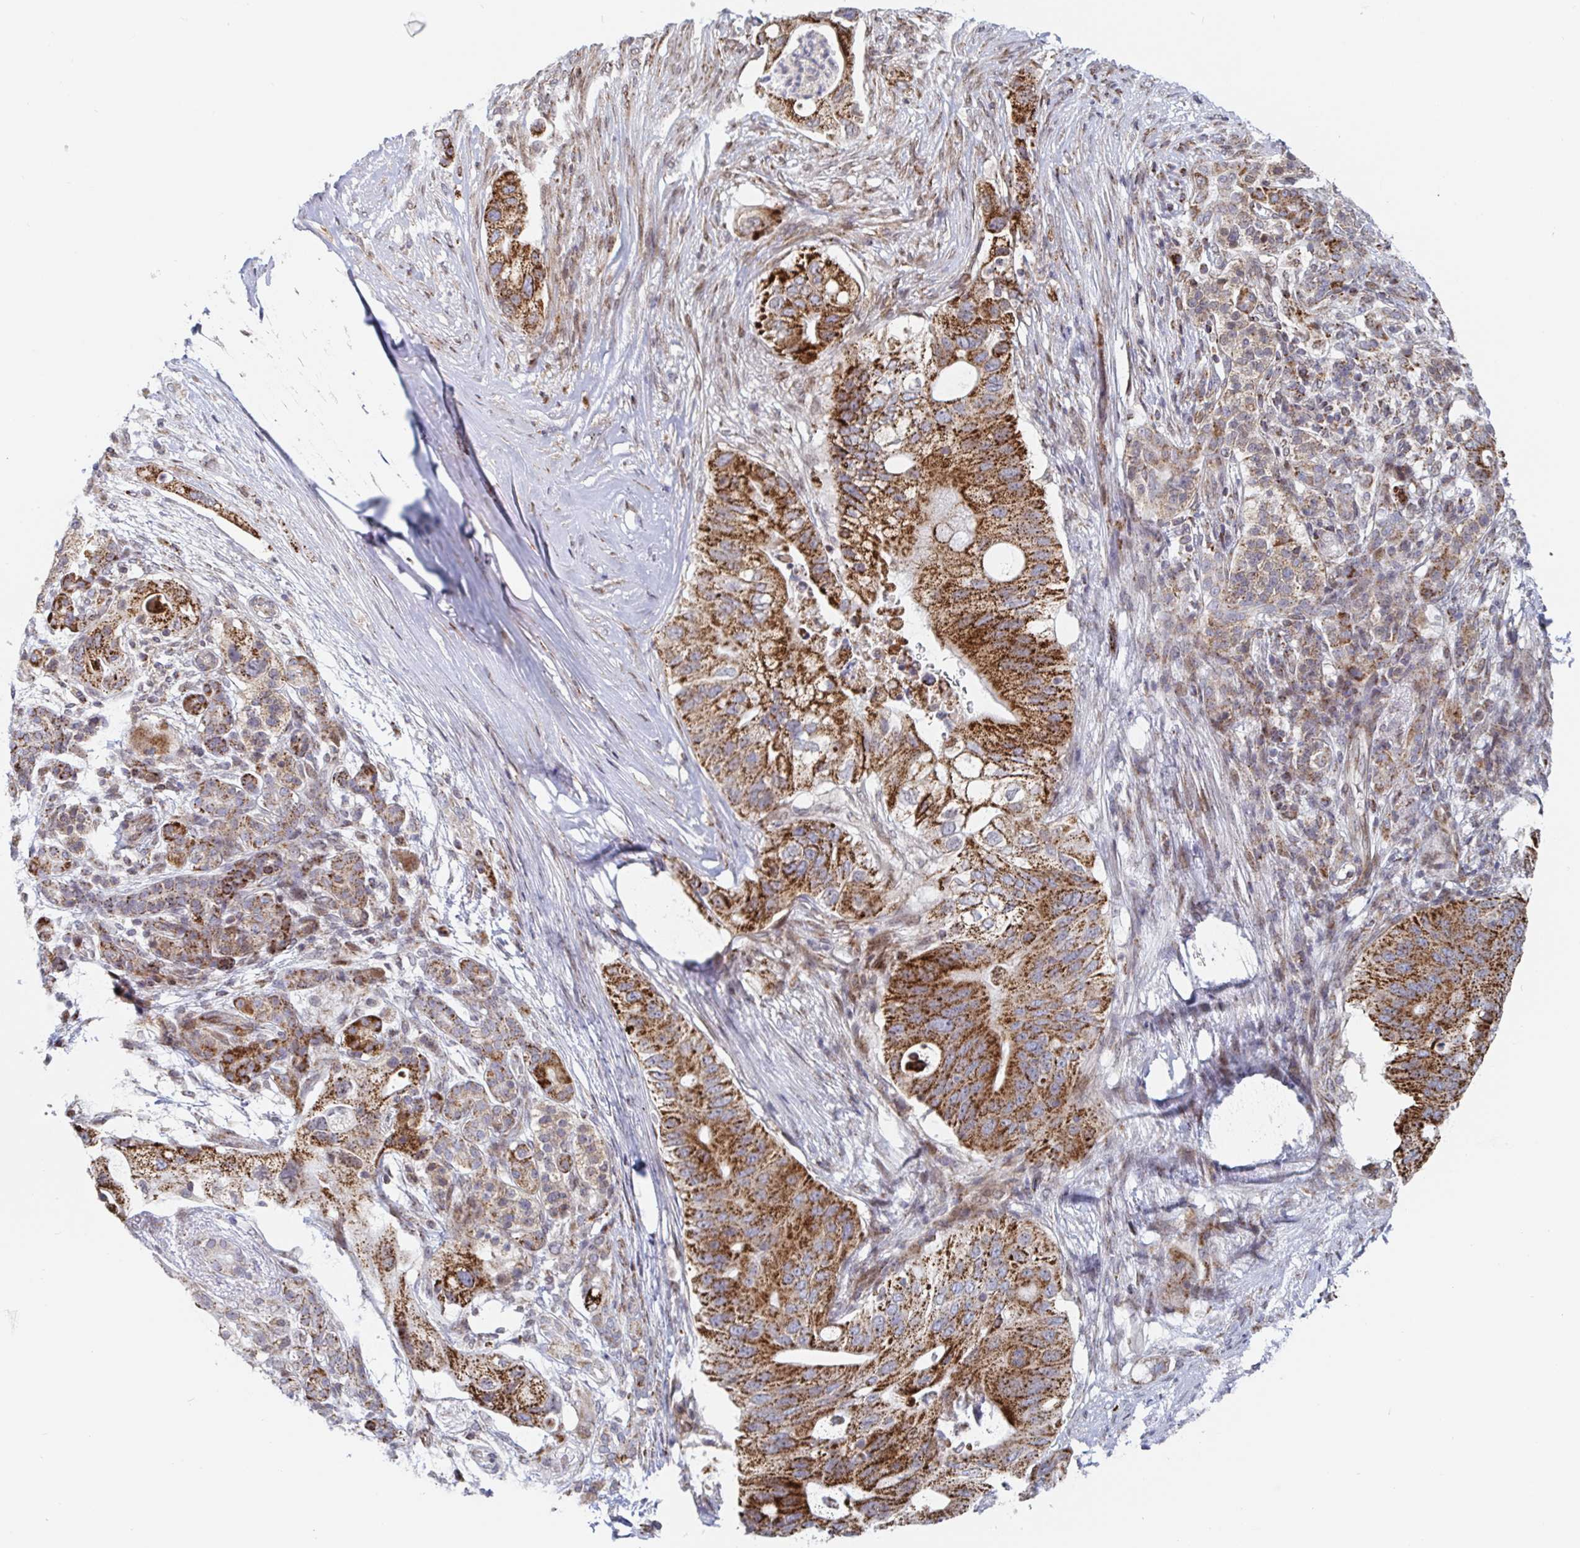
{"staining": {"intensity": "strong", "quantity": ">75%", "location": "cytoplasmic/membranous"}, "tissue": "pancreatic cancer", "cell_type": "Tumor cells", "image_type": "cancer", "snomed": [{"axis": "morphology", "description": "Adenocarcinoma, NOS"}, {"axis": "topography", "description": "Pancreas"}], "caption": "Immunohistochemical staining of human pancreatic adenocarcinoma exhibits high levels of strong cytoplasmic/membranous protein staining in approximately >75% of tumor cells.", "gene": "STARD8", "patient": {"sex": "female", "age": 72}}